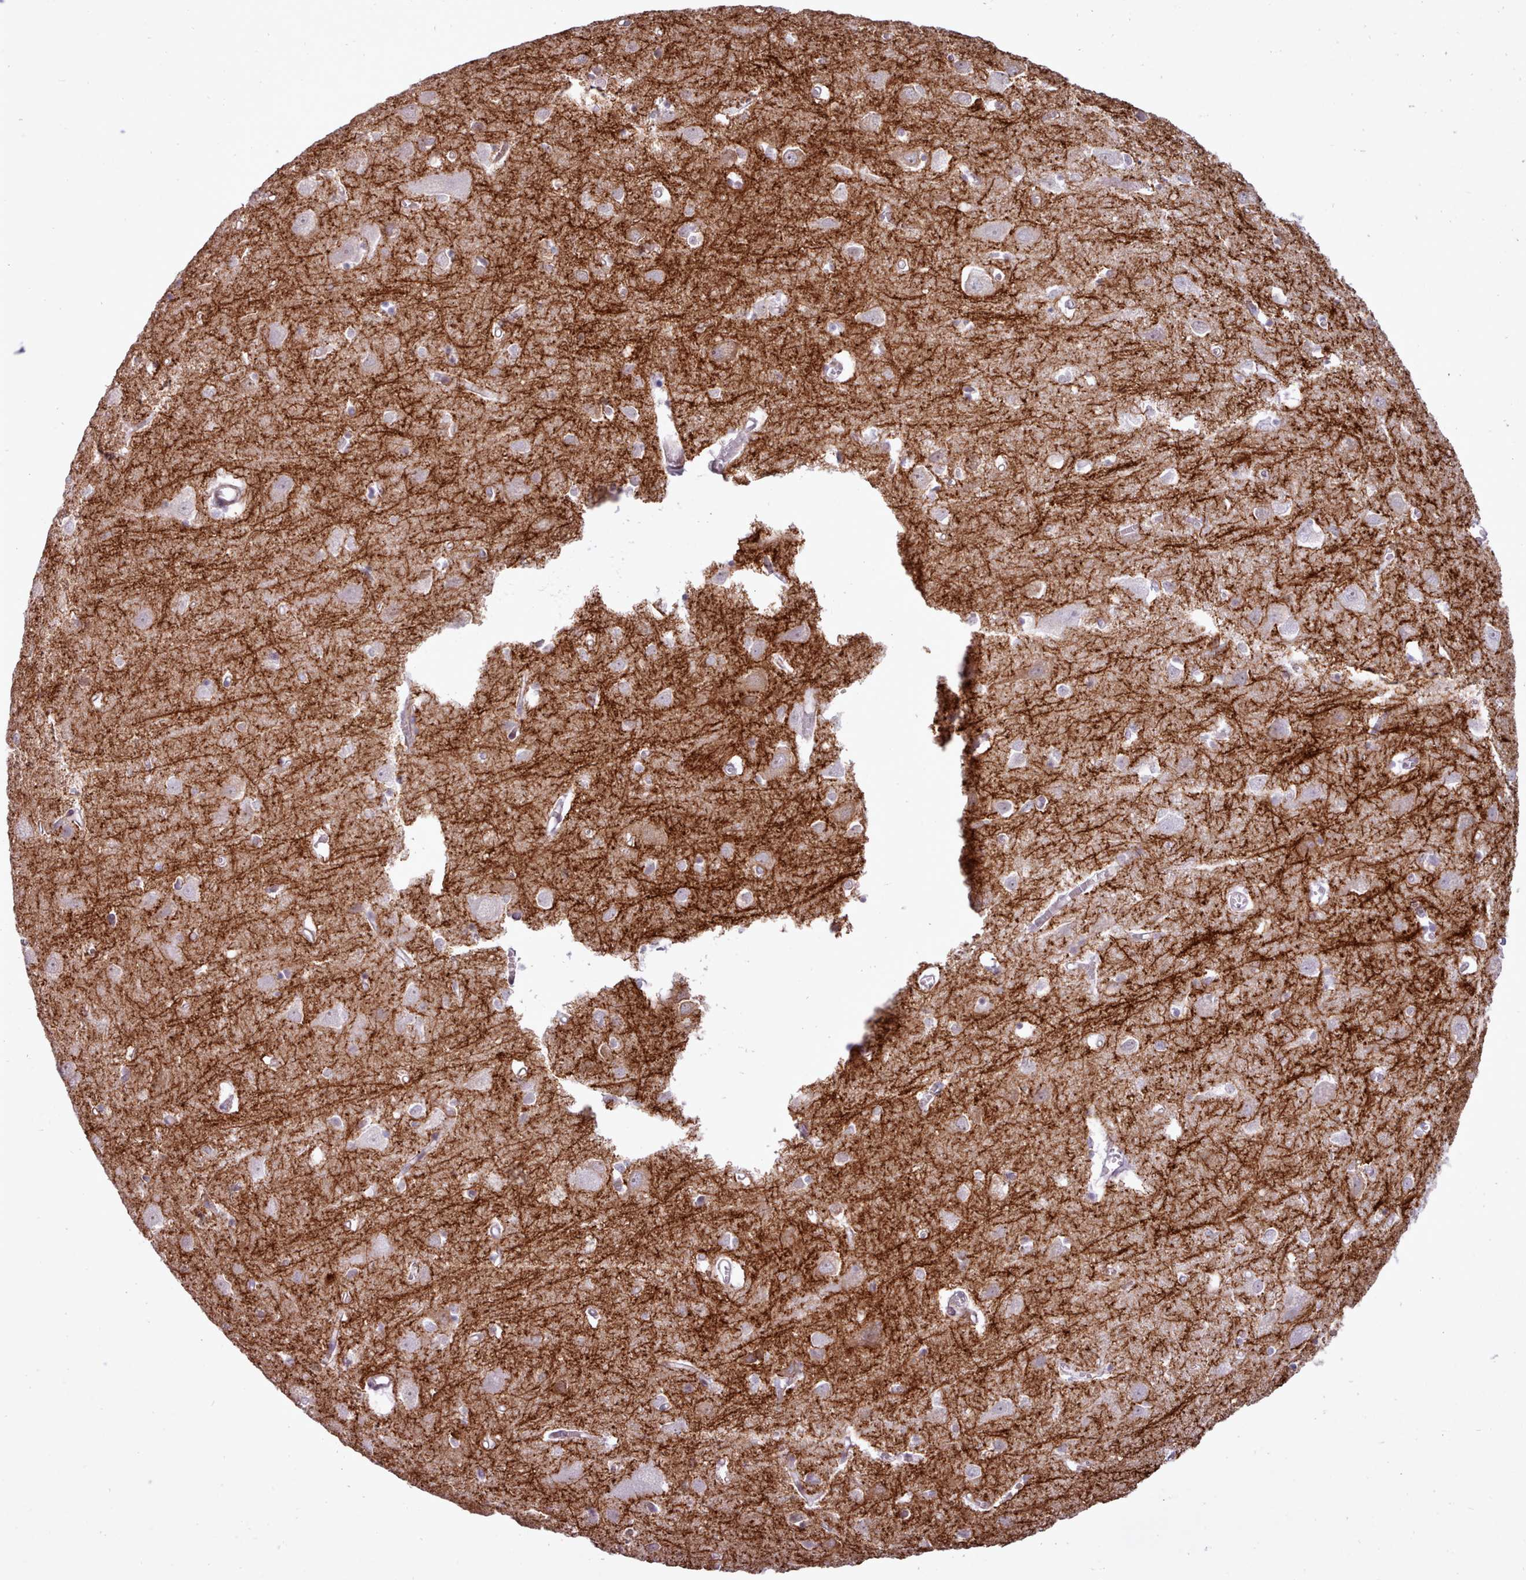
{"staining": {"intensity": "negative", "quantity": "none", "location": "none"}, "tissue": "cerebral cortex", "cell_type": "Endothelial cells", "image_type": "normal", "snomed": [{"axis": "morphology", "description": "Normal tissue, NOS"}, {"axis": "topography", "description": "Cerebral cortex"}], "caption": "DAB immunohistochemical staining of normal human cerebral cortex shows no significant positivity in endothelial cells.", "gene": "BDKRB2", "patient": {"sex": "male", "age": 70}}